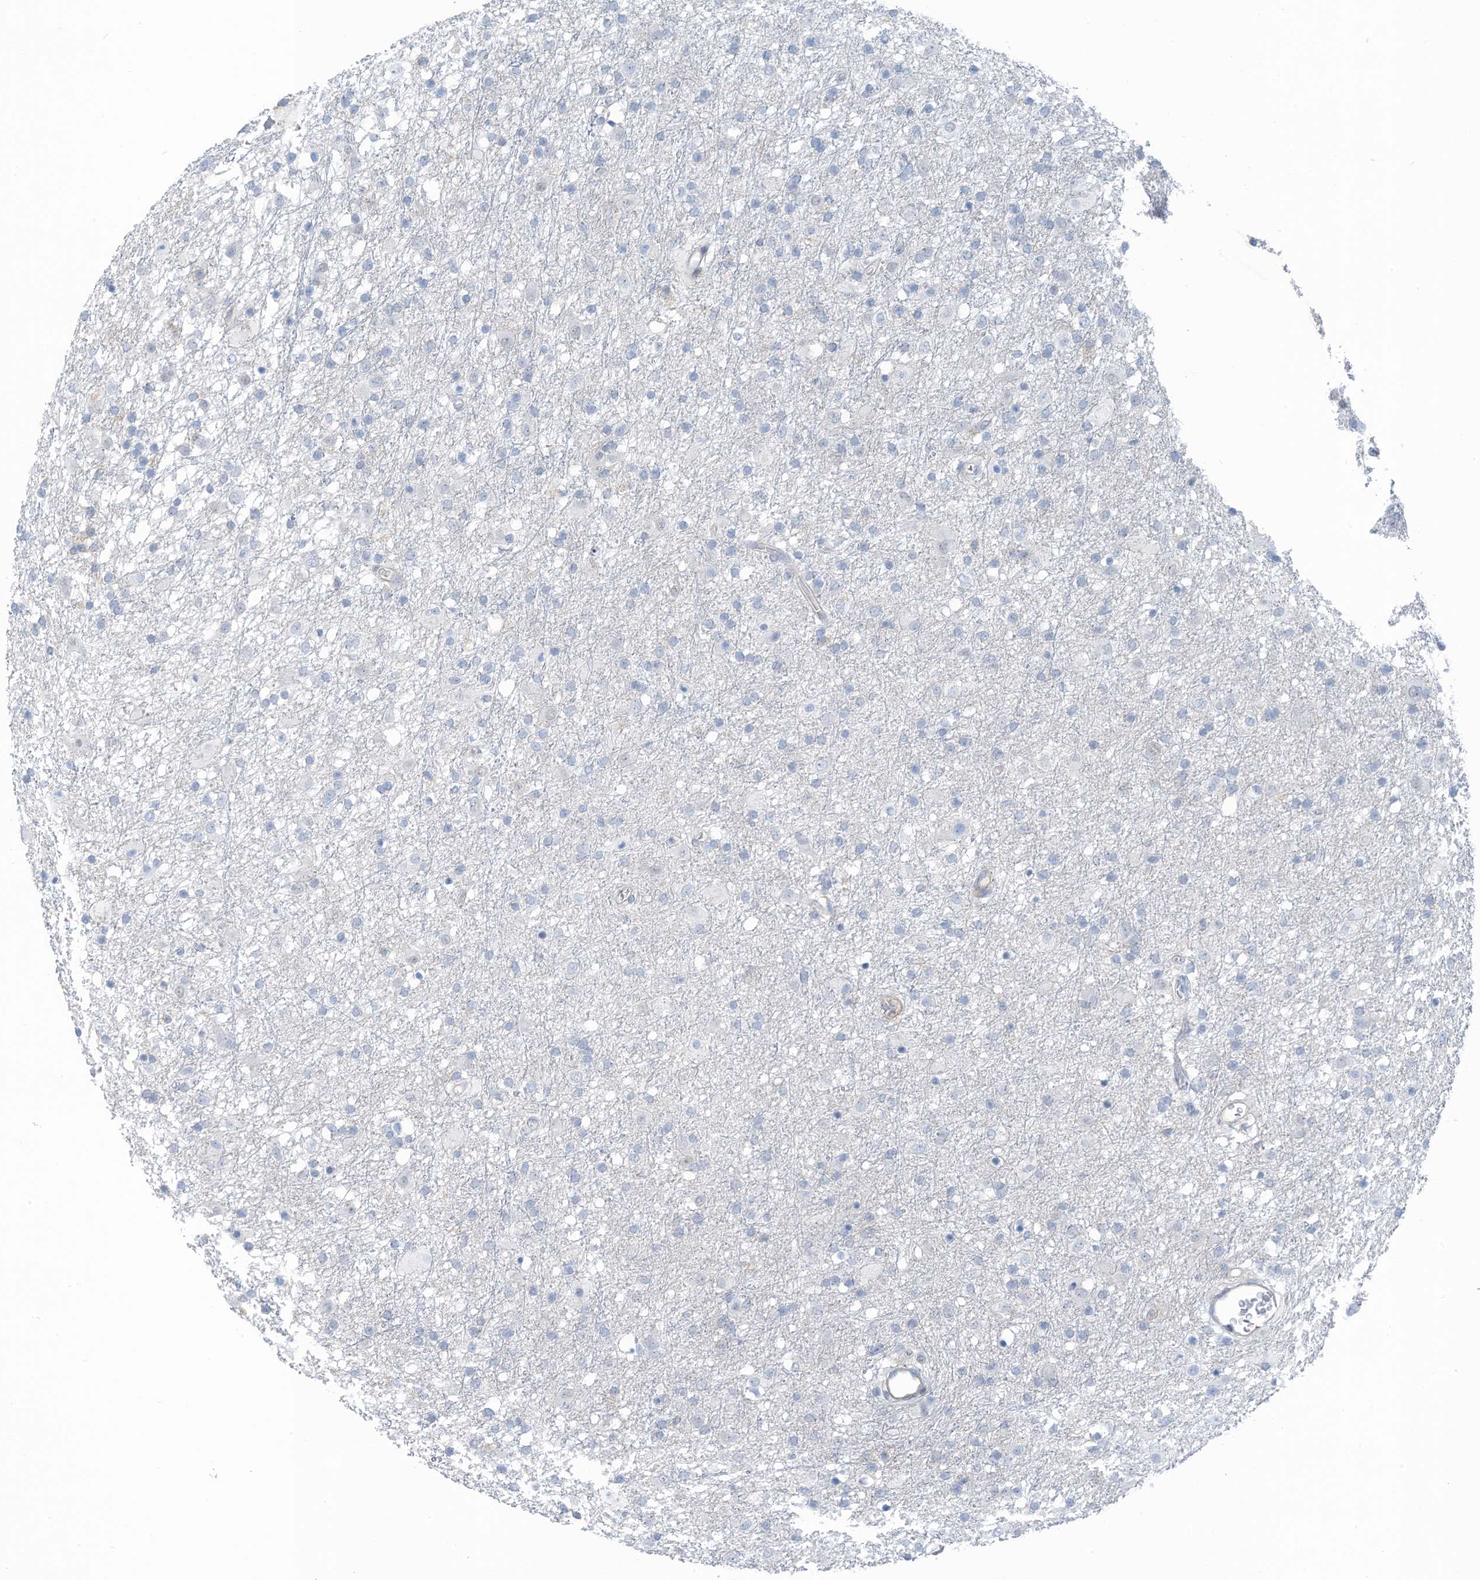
{"staining": {"intensity": "negative", "quantity": "none", "location": "none"}, "tissue": "glioma", "cell_type": "Tumor cells", "image_type": "cancer", "snomed": [{"axis": "morphology", "description": "Glioma, malignant, Low grade"}, {"axis": "topography", "description": "Brain"}], "caption": "The immunohistochemistry (IHC) photomicrograph has no significant staining in tumor cells of malignant glioma (low-grade) tissue.", "gene": "ZNF846", "patient": {"sex": "male", "age": 65}}